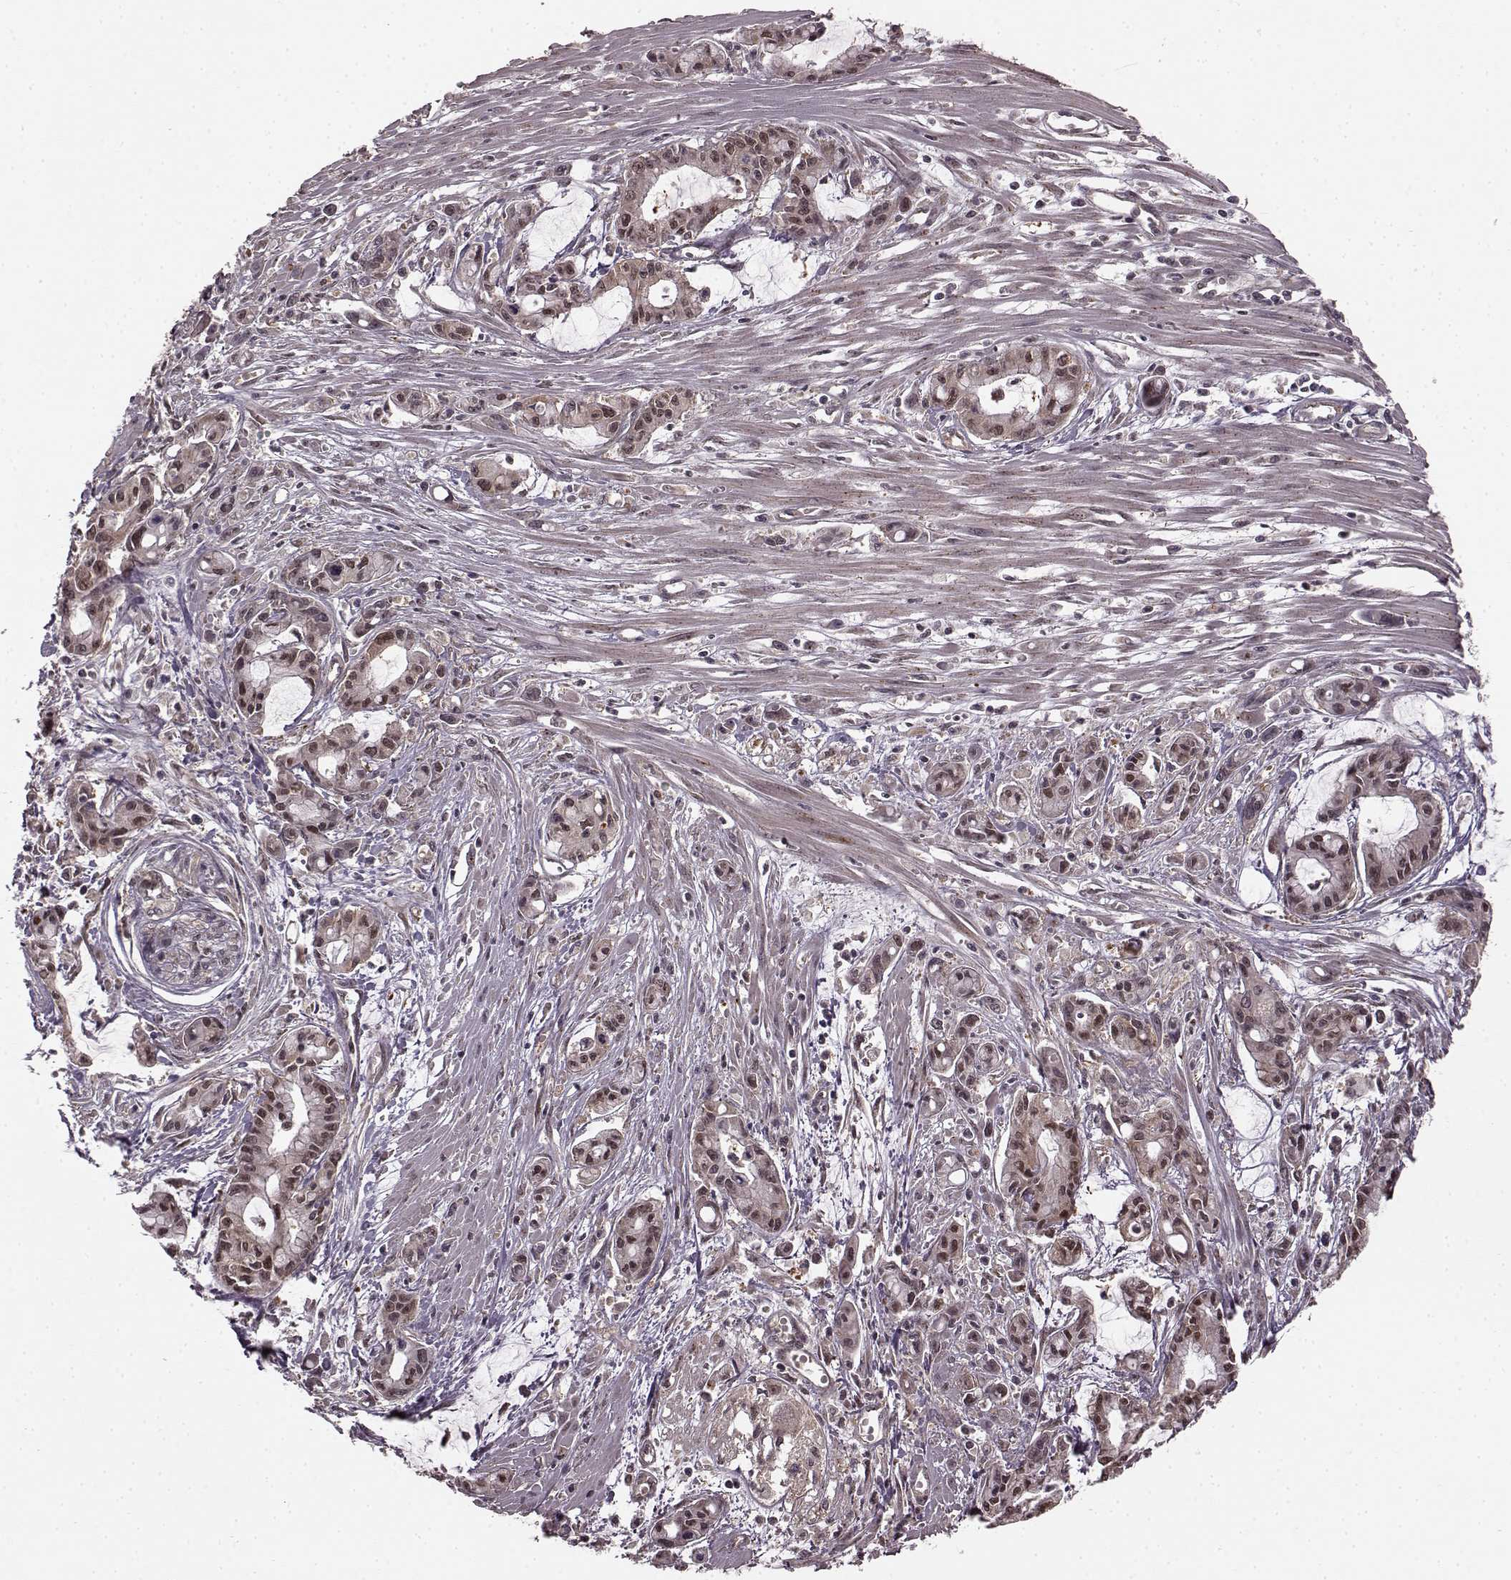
{"staining": {"intensity": "weak", "quantity": "25%-75%", "location": "nuclear"}, "tissue": "pancreatic cancer", "cell_type": "Tumor cells", "image_type": "cancer", "snomed": [{"axis": "morphology", "description": "Adenocarcinoma, NOS"}, {"axis": "topography", "description": "Pancreas"}], "caption": "A brown stain shows weak nuclear expression of a protein in human pancreatic cancer (adenocarcinoma) tumor cells.", "gene": "GSS", "patient": {"sex": "male", "age": 48}}